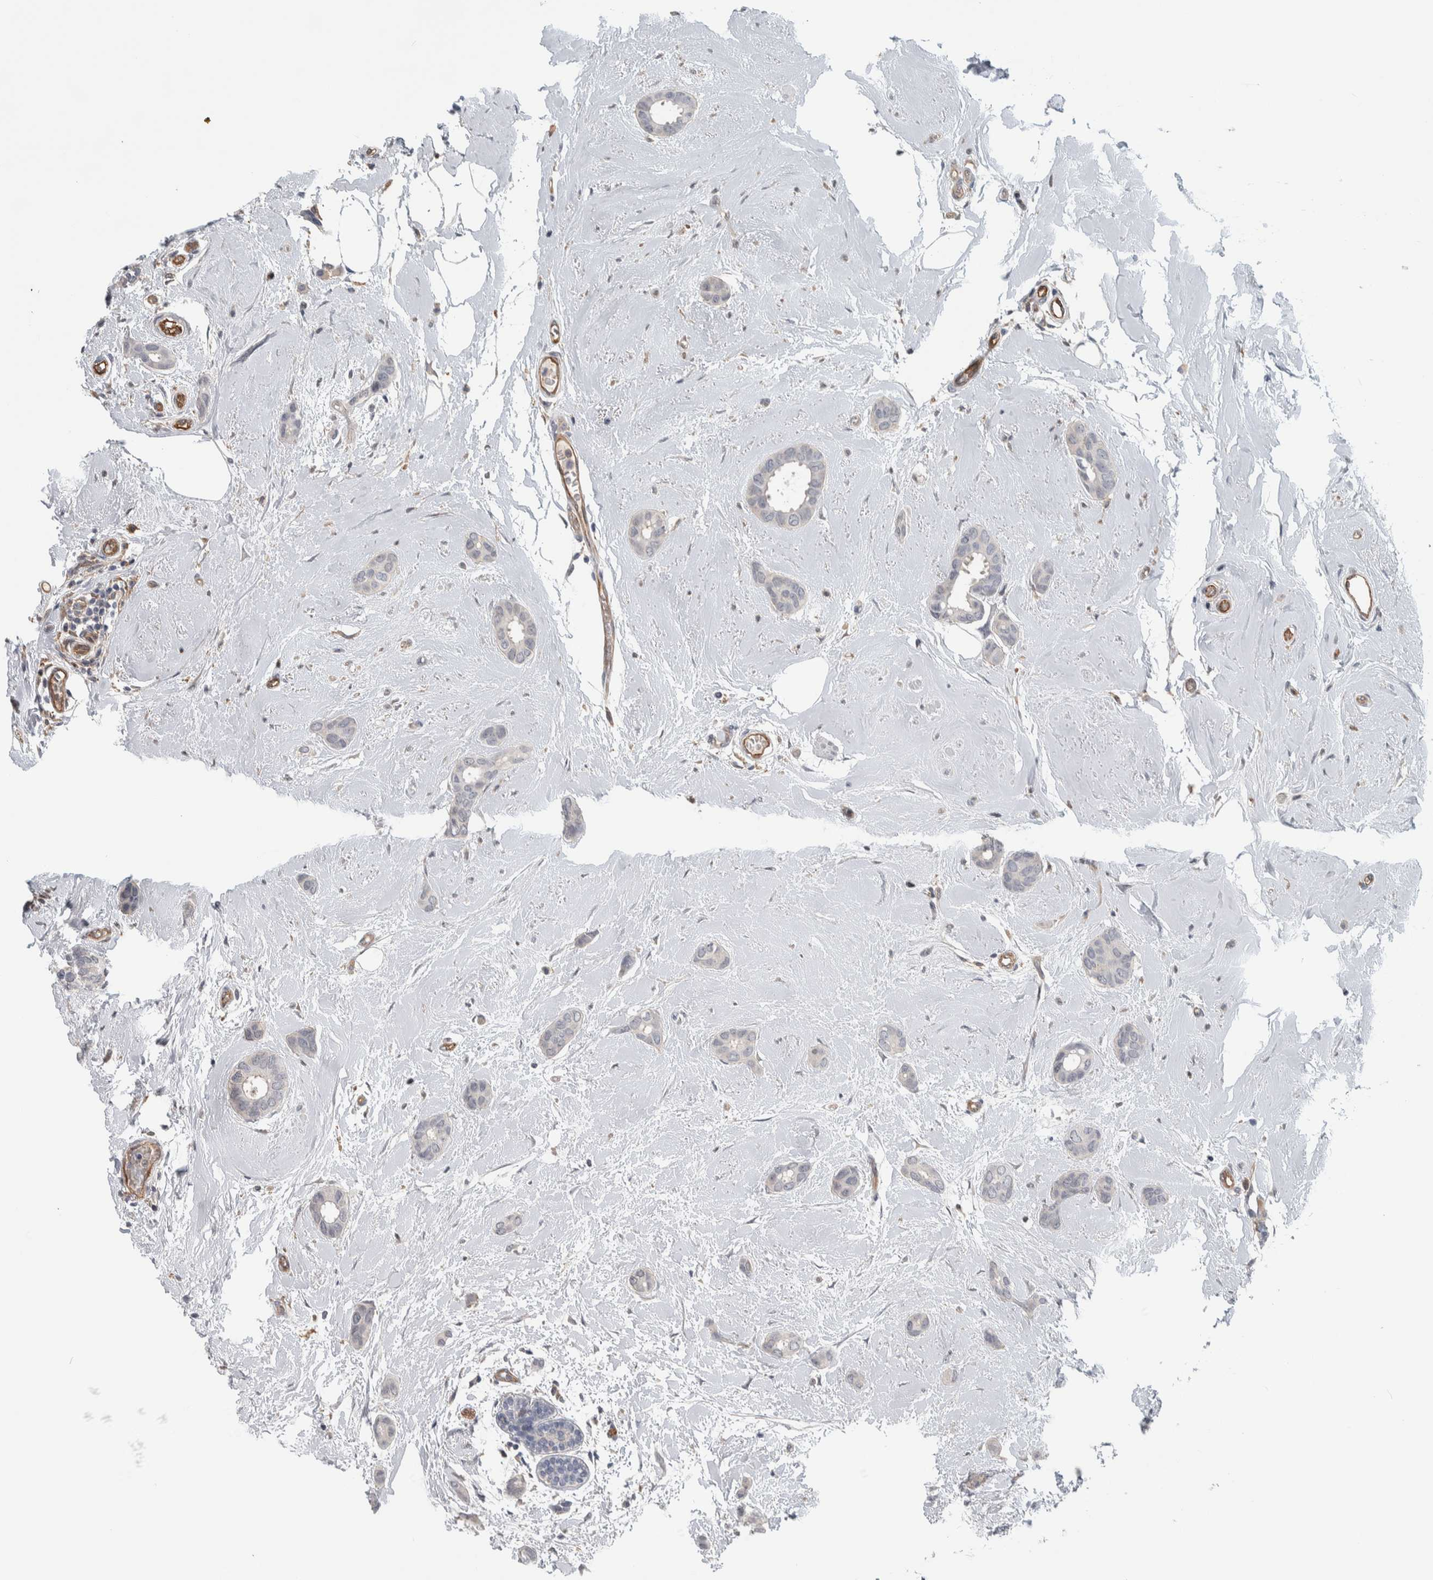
{"staining": {"intensity": "negative", "quantity": "none", "location": "none"}, "tissue": "breast cancer", "cell_type": "Tumor cells", "image_type": "cancer", "snomed": [{"axis": "morphology", "description": "Duct carcinoma"}, {"axis": "topography", "description": "Breast"}], "caption": "The micrograph displays no staining of tumor cells in breast invasive ductal carcinoma. (DAB (3,3'-diaminobenzidine) immunohistochemistry (IHC) with hematoxylin counter stain).", "gene": "MSL1", "patient": {"sex": "female", "age": 55}}